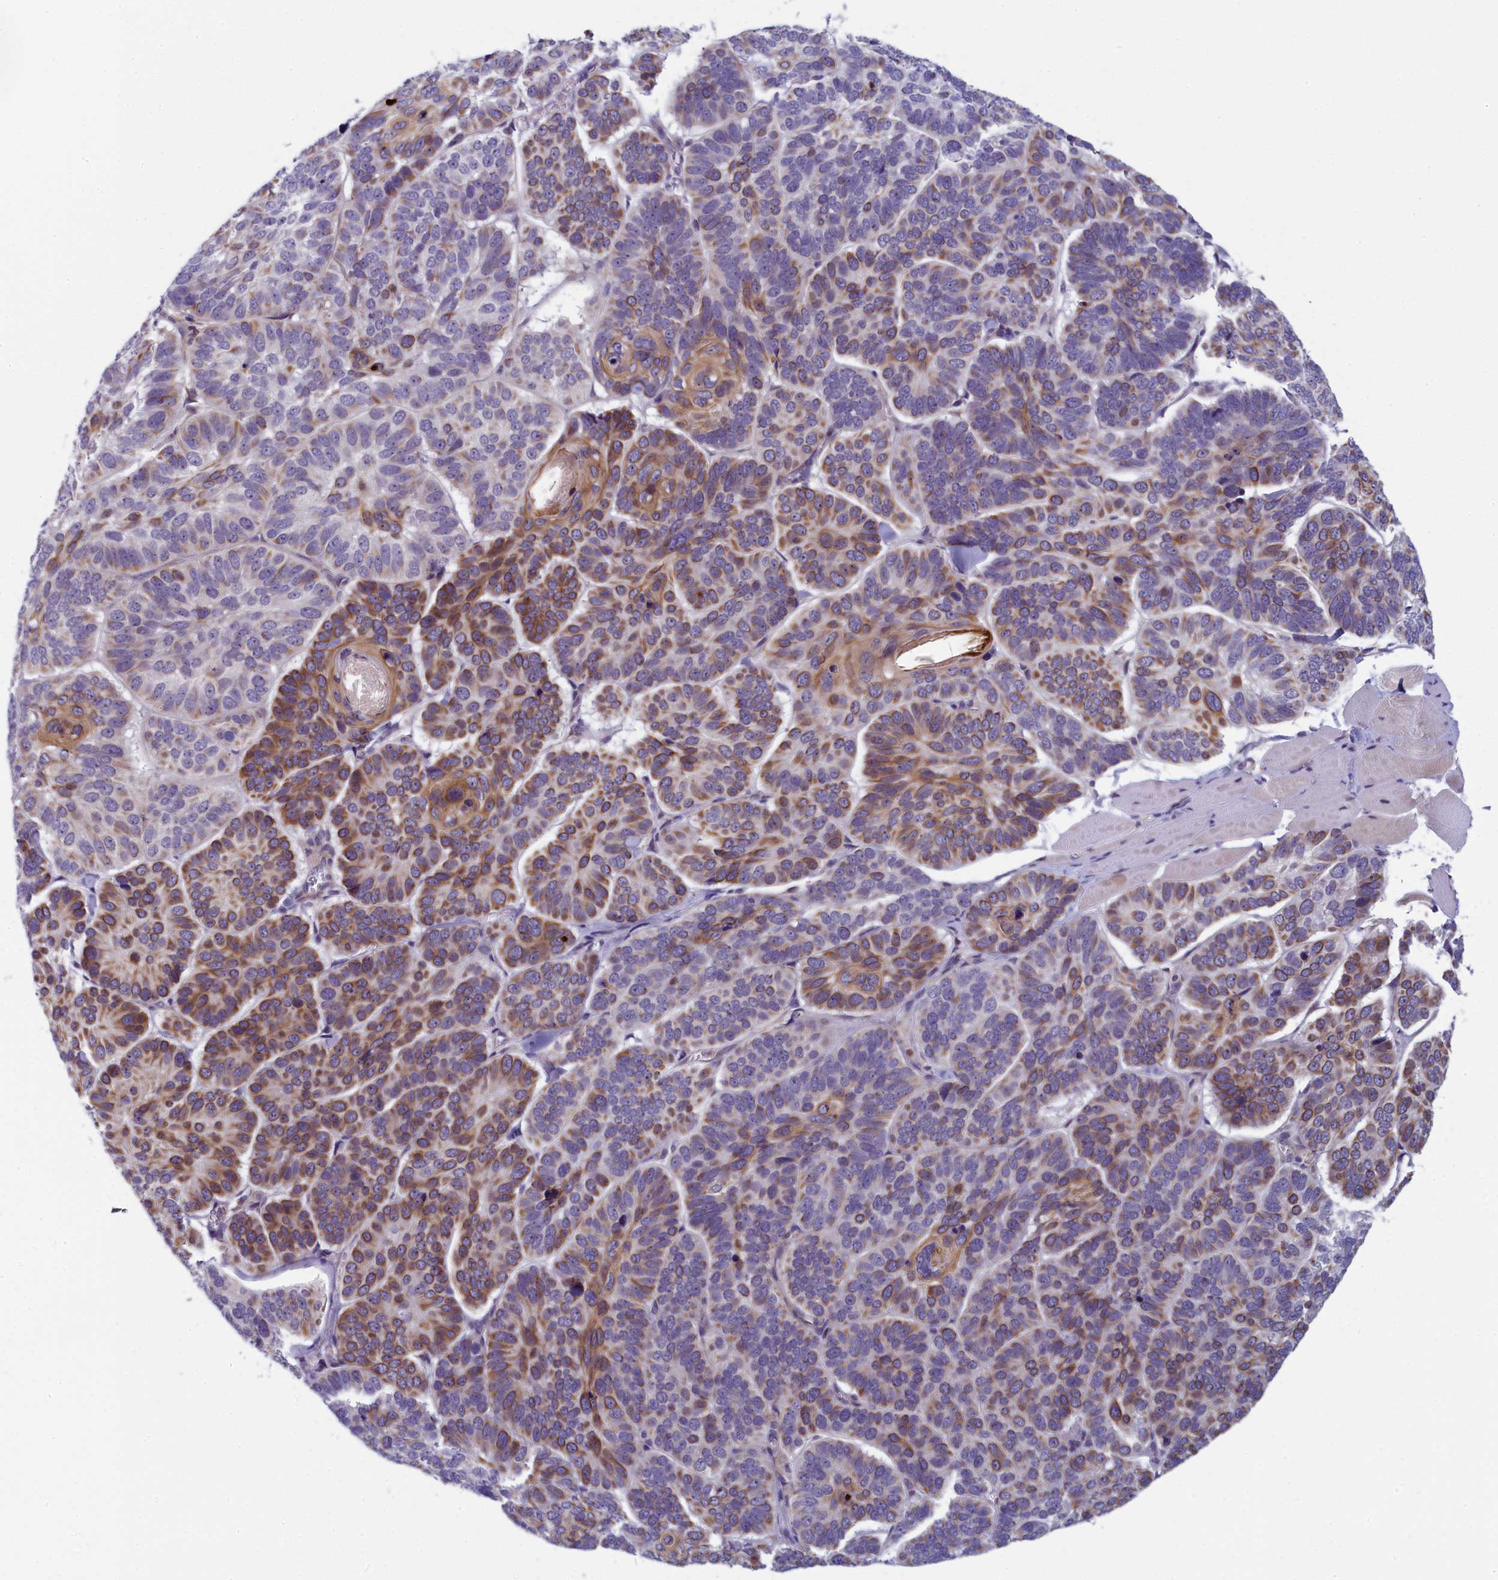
{"staining": {"intensity": "moderate", "quantity": "25%-75%", "location": "cytoplasmic/membranous"}, "tissue": "skin cancer", "cell_type": "Tumor cells", "image_type": "cancer", "snomed": [{"axis": "morphology", "description": "Basal cell carcinoma"}, {"axis": "topography", "description": "Skin"}], "caption": "The immunohistochemical stain shows moderate cytoplasmic/membranous positivity in tumor cells of skin cancer tissue. The staining is performed using DAB brown chromogen to label protein expression. The nuclei are counter-stained blue using hematoxylin.", "gene": "ANKRD39", "patient": {"sex": "male", "age": 62}}